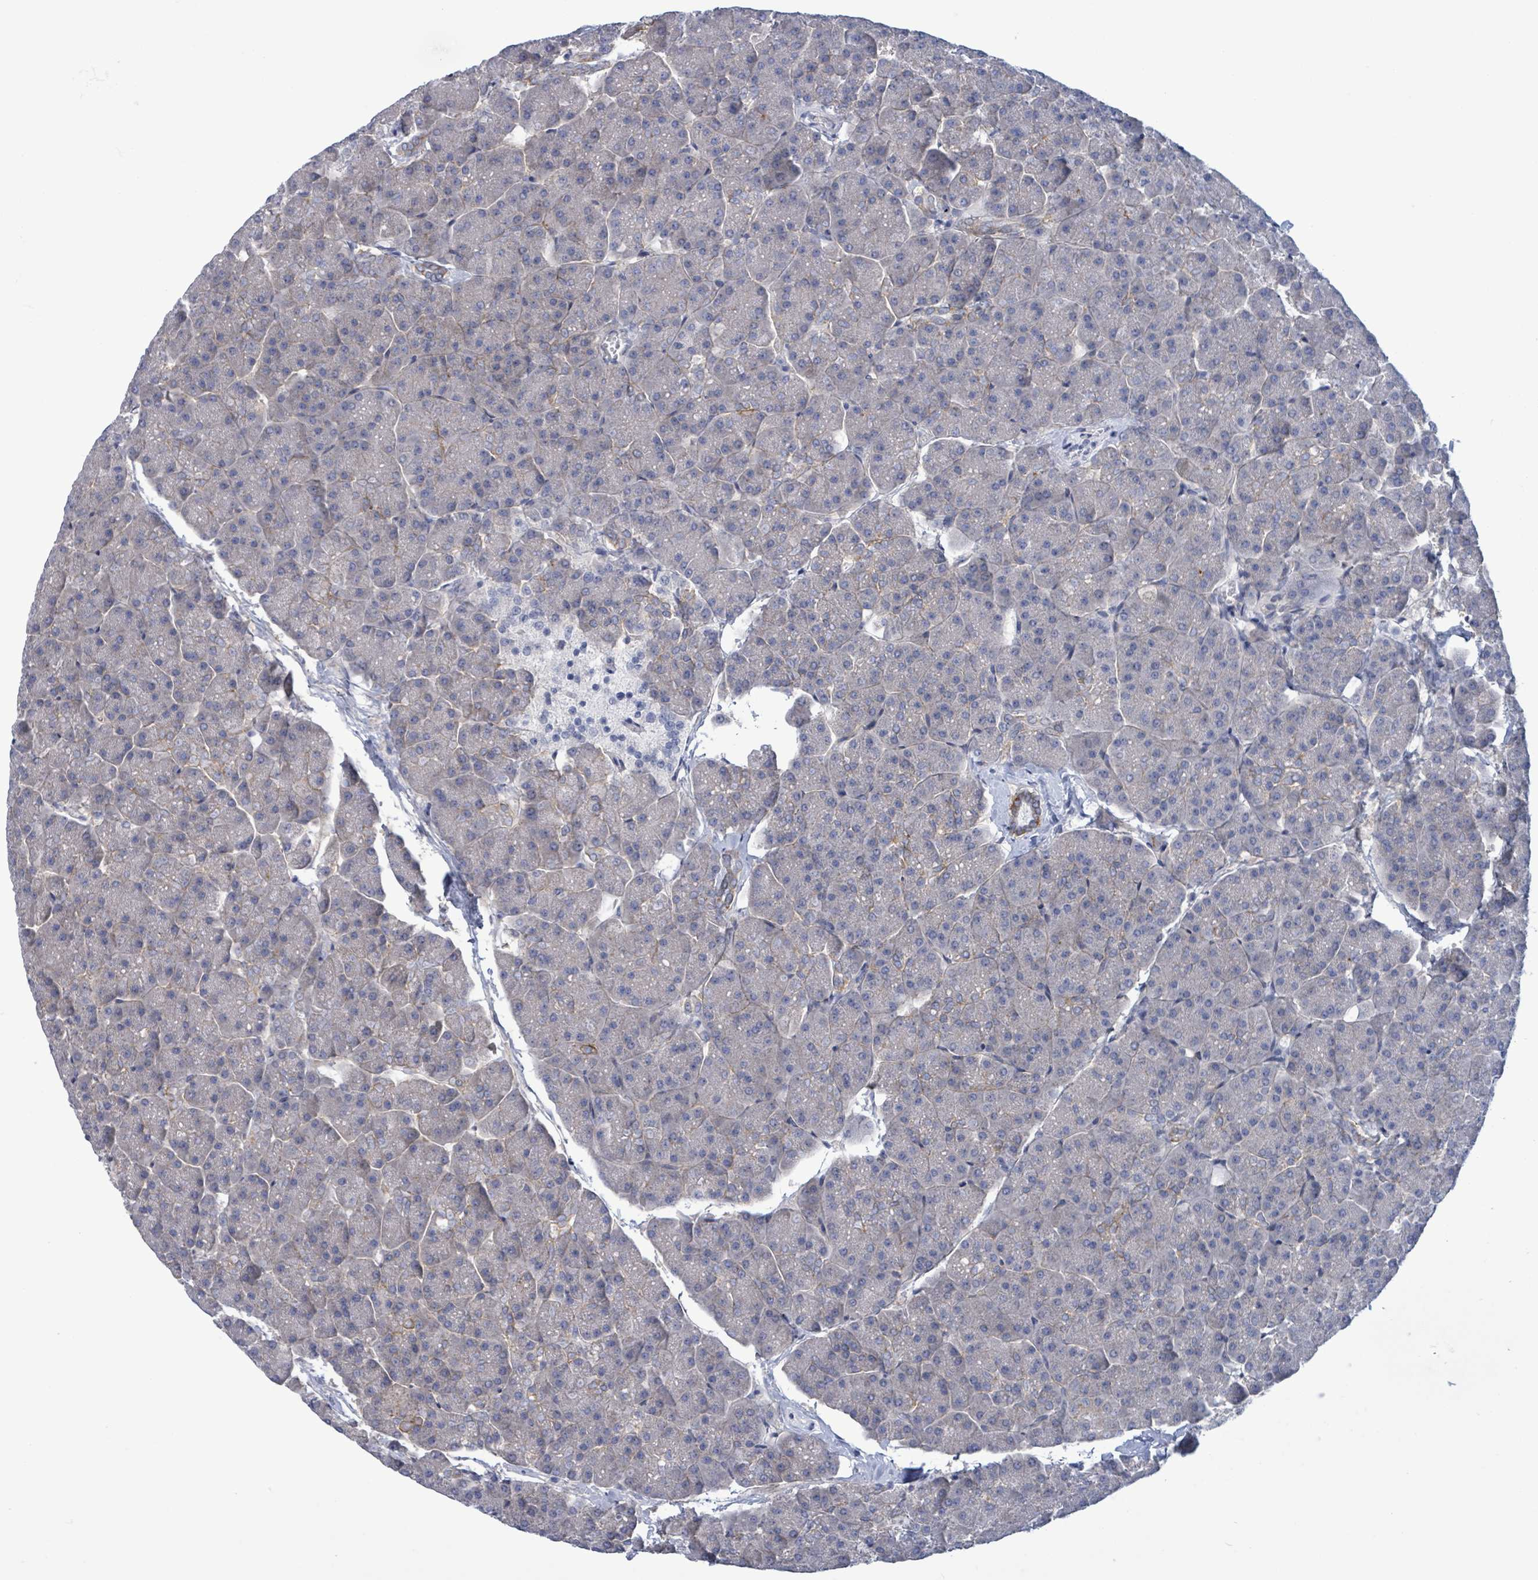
{"staining": {"intensity": "moderate", "quantity": "<25%", "location": "cytoplasmic/membranous"}, "tissue": "pancreas", "cell_type": "Exocrine glandular cells", "image_type": "normal", "snomed": [{"axis": "morphology", "description": "Normal tissue, NOS"}, {"axis": "topography", "description": "Pancreas"}, {"axis": "topography", "description": "Peripheral nerve tissue"}], "caption": "Immunohistochemistry of unremarkable human pancreas shows low levels of moderate cytoplasmic/membranous expression in about <25% of exocrine glandular cells.", "gene": "BSG", "patient": {"sex": "male", "age": 54}}